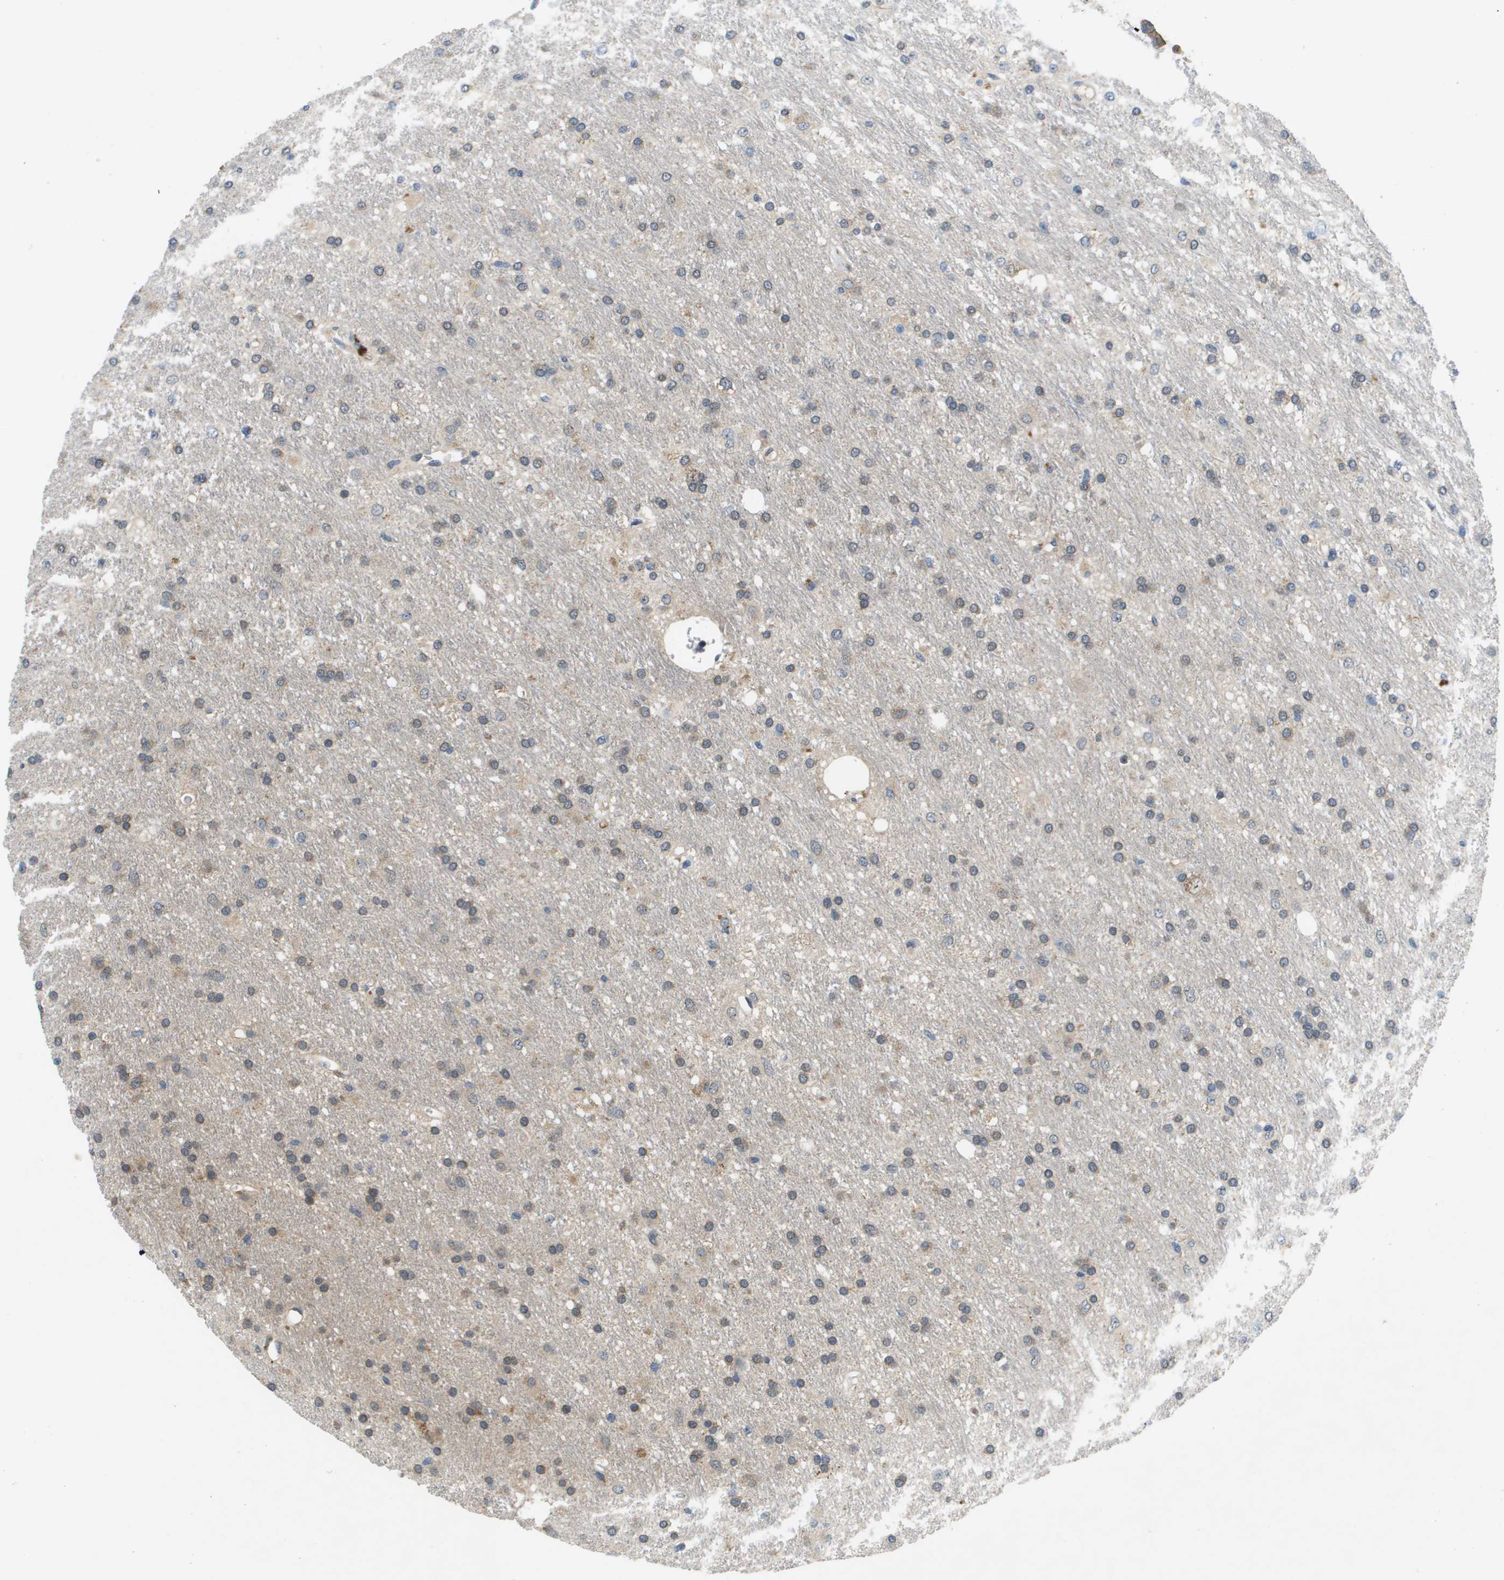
{"staining": {"intensity": "weak", "quantity": "25%-75%", "location": "cytoplasmic/membranous"}, "tissue": "glioma", "cell_type": "Tumor cells", "image_type": "cancer", "snomed": [{"axis": "morphology", "description": "Glioma, malignant, Low grade"}, {"axis": "topography", "description": "Brain"}], "caption": "A brown stain labels weak cytoplasmic/membranous expression of a protein in human glioma tumor cells. Using DAB (brown) and hematoxylin (blue) stains, captured at high magnification using brightfield microscopy.", "gene": "SLC25A20", "patient": {"sex": "male", "age": 77}}